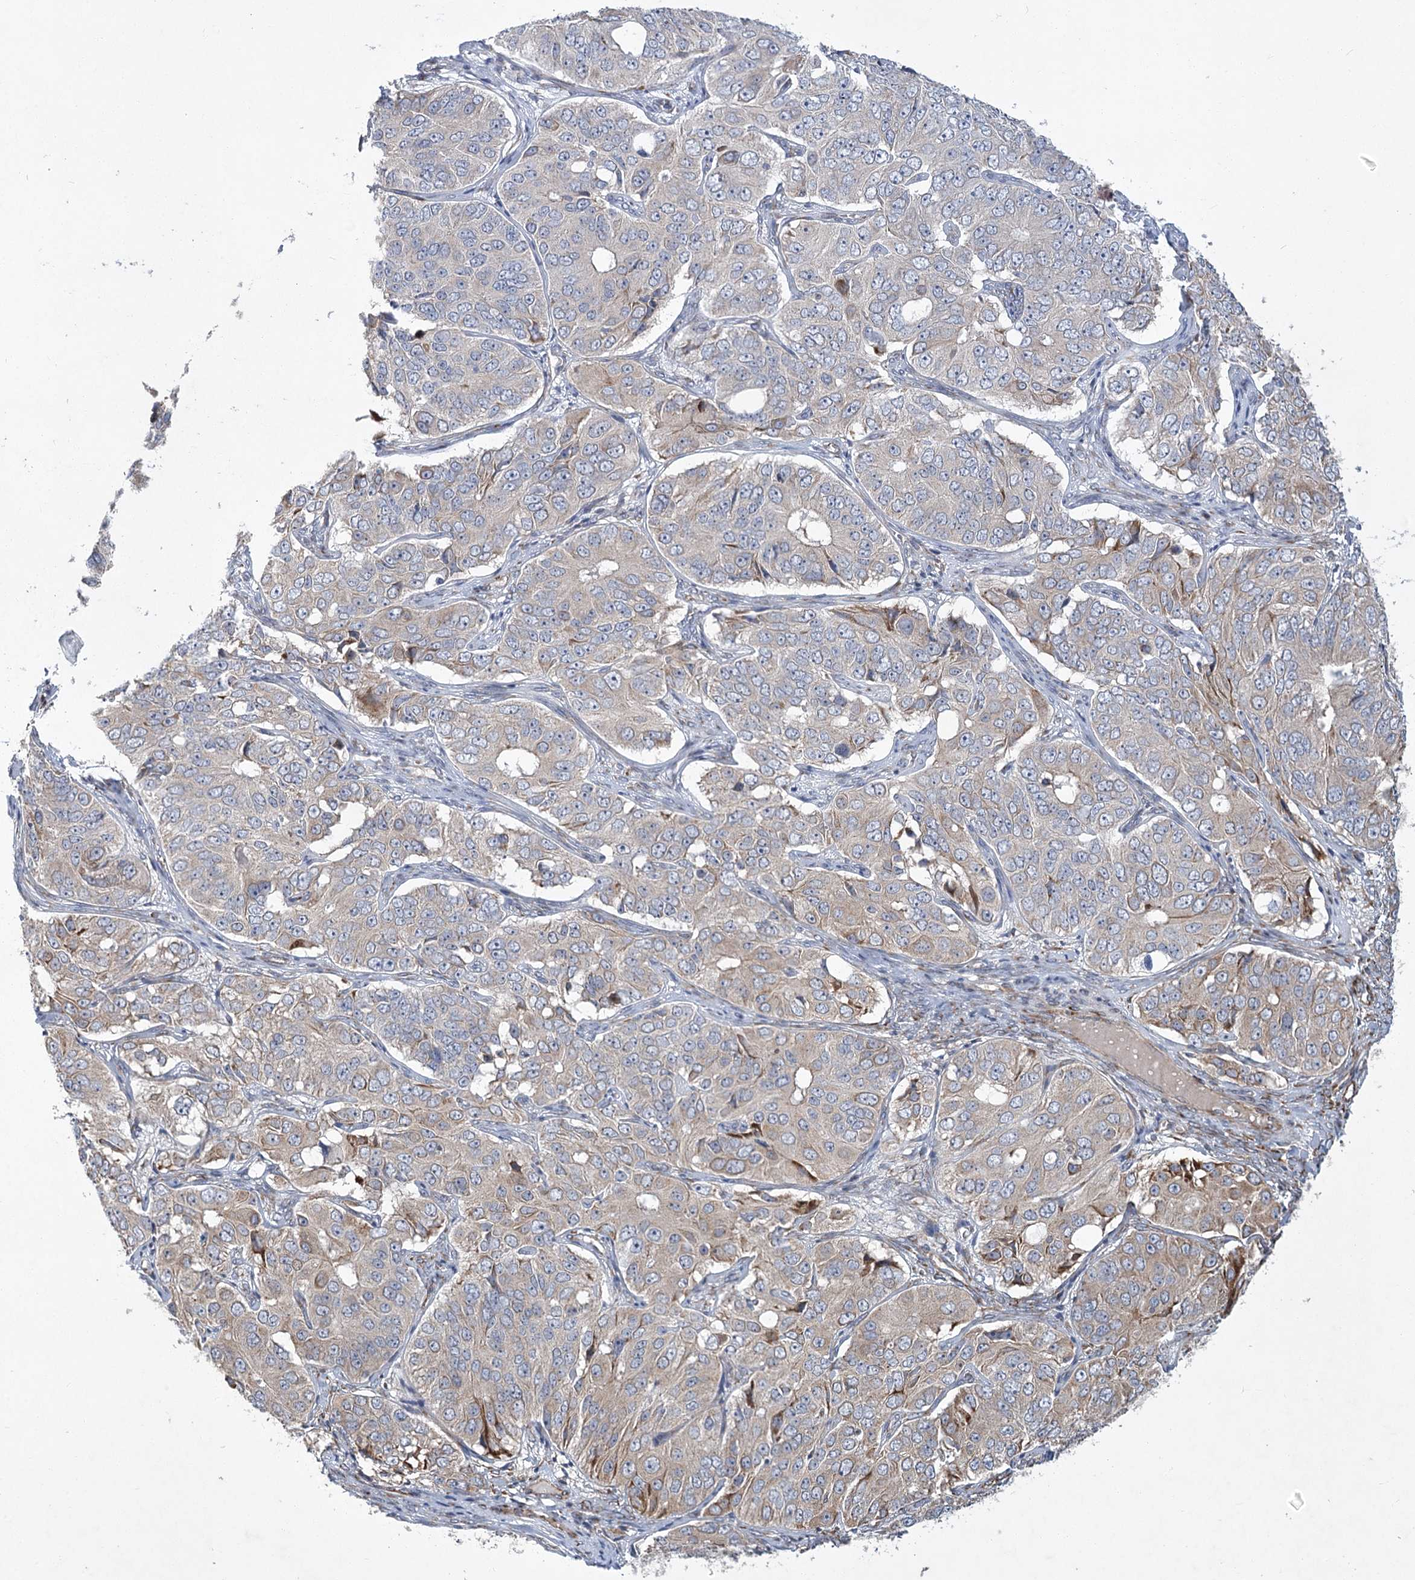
{"staining": {"intensity": "weak", "quantity": "<25%", "location": "cytoplasmic/membranous"}, "tissue": "ovarian cancer", "cell_type": "Tumor cells", "image_type": "cancer", "snomed": [{"axis": "morphology", "description": "Carcinoma, endometroid"}, {"axis": "topography", "description": "Ovary"}], "caption": "Immunohistochemistry image of neoplastic tissue: human ovarian endometroid carcinoma stained with DAB (3,3'-diaminobenzidine) exhibits no significant protein positivity in tumor cells. (DAB immunohistochemistry (IHC), high magnification).", "gene": "GCNT4", "patient": {"sex": "female", "age": 51}}